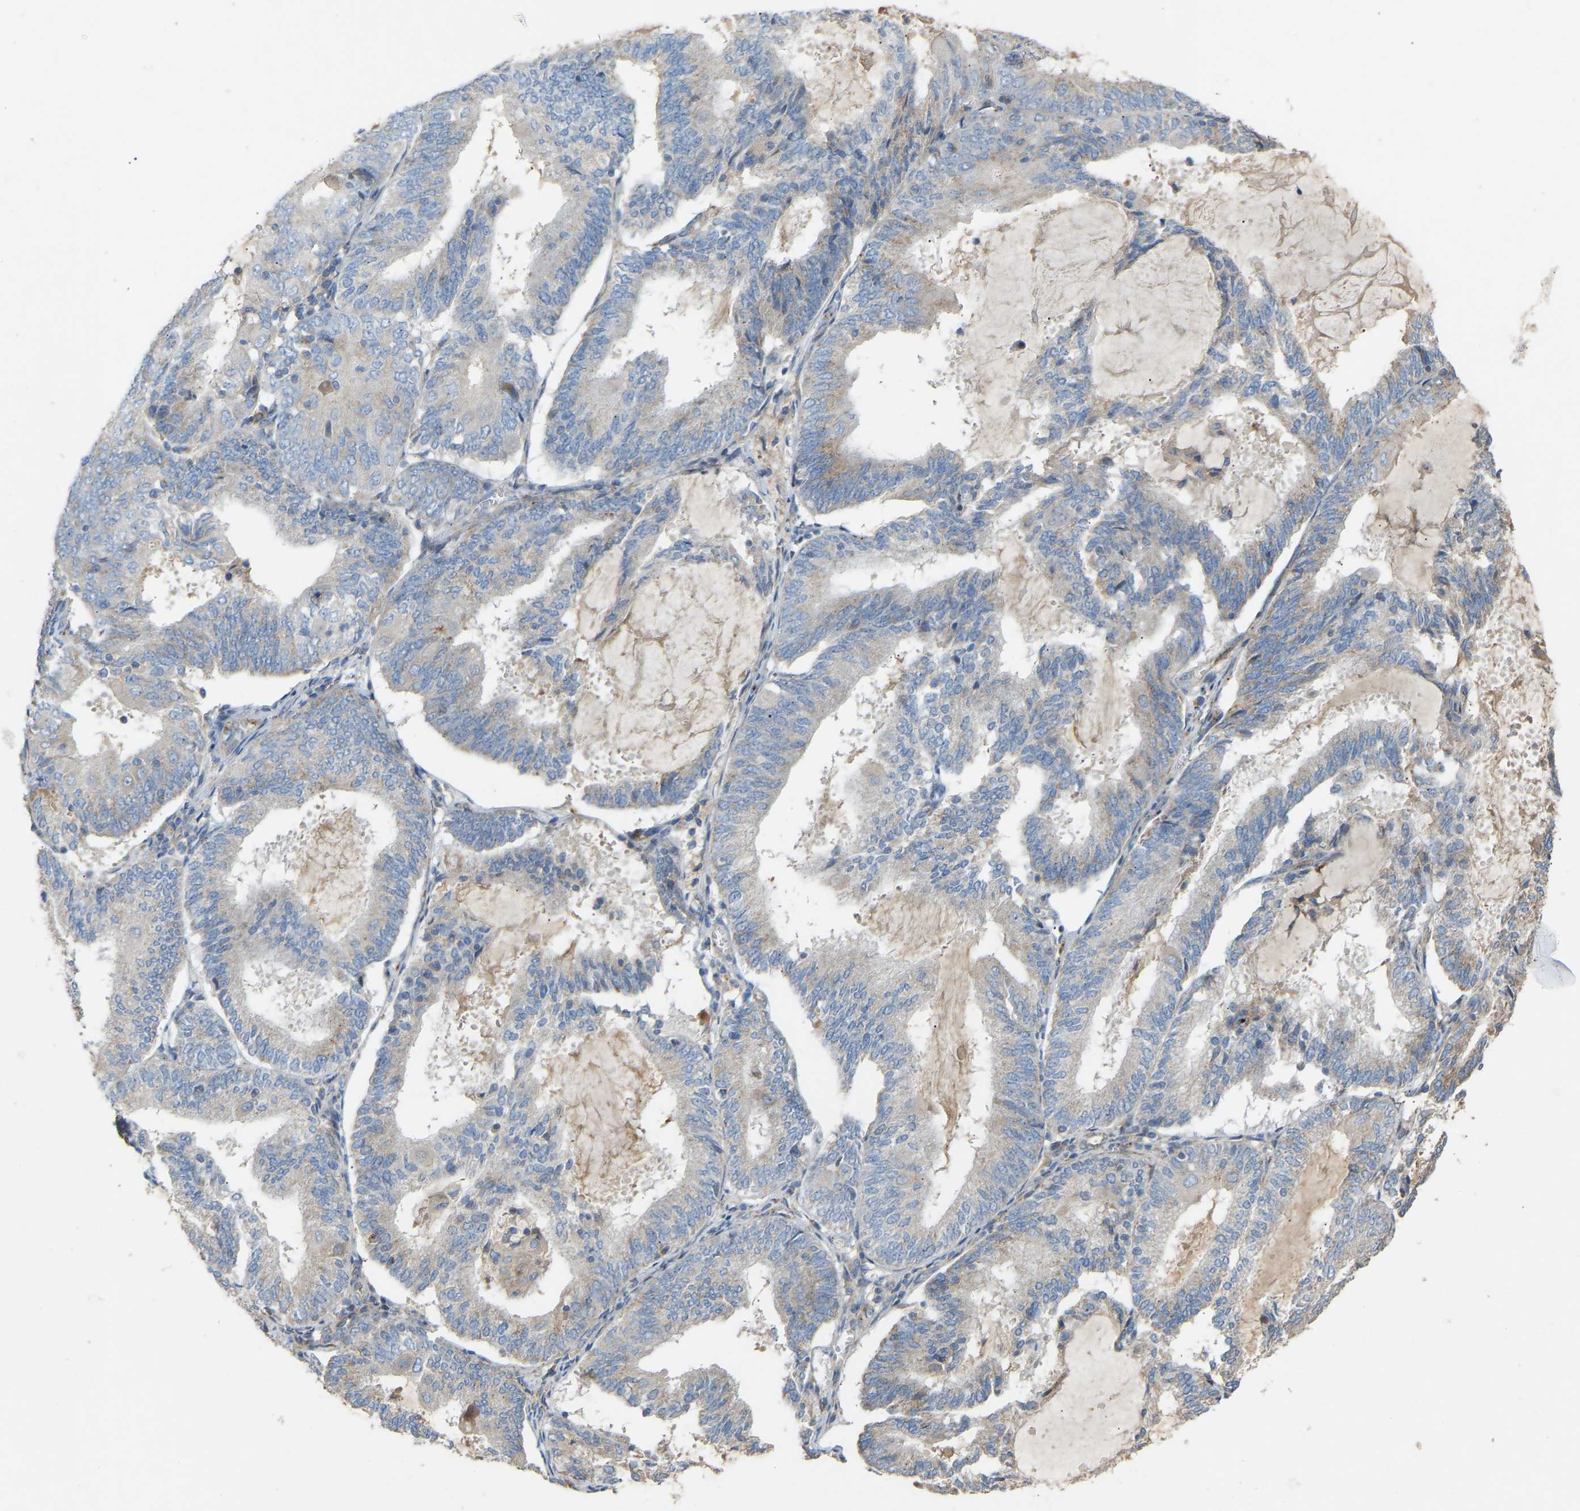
{"staining": {"intensity": "weak", "quantity": "<25%", "location": "cytoplasmic/membranous"}, "tissue": "endometrial cancer", "cell_type": "Tumor cells", "image_type": "cancer", "snomed": [{"axis": "morphology", "description": "Adenocarcinoma, NOS"}, {"axis": "topography", "description": "Endometrium"}], "caption": "A histopathology image of adenocarcinoma (endometrial) stained for a protein shows no brown staining in tumor cells. (DAB immunohistochemistry (IHC) with hematoxylin counter stain).", "gene": "RGP1", "patient": {"sex": "female", "age": 81}}